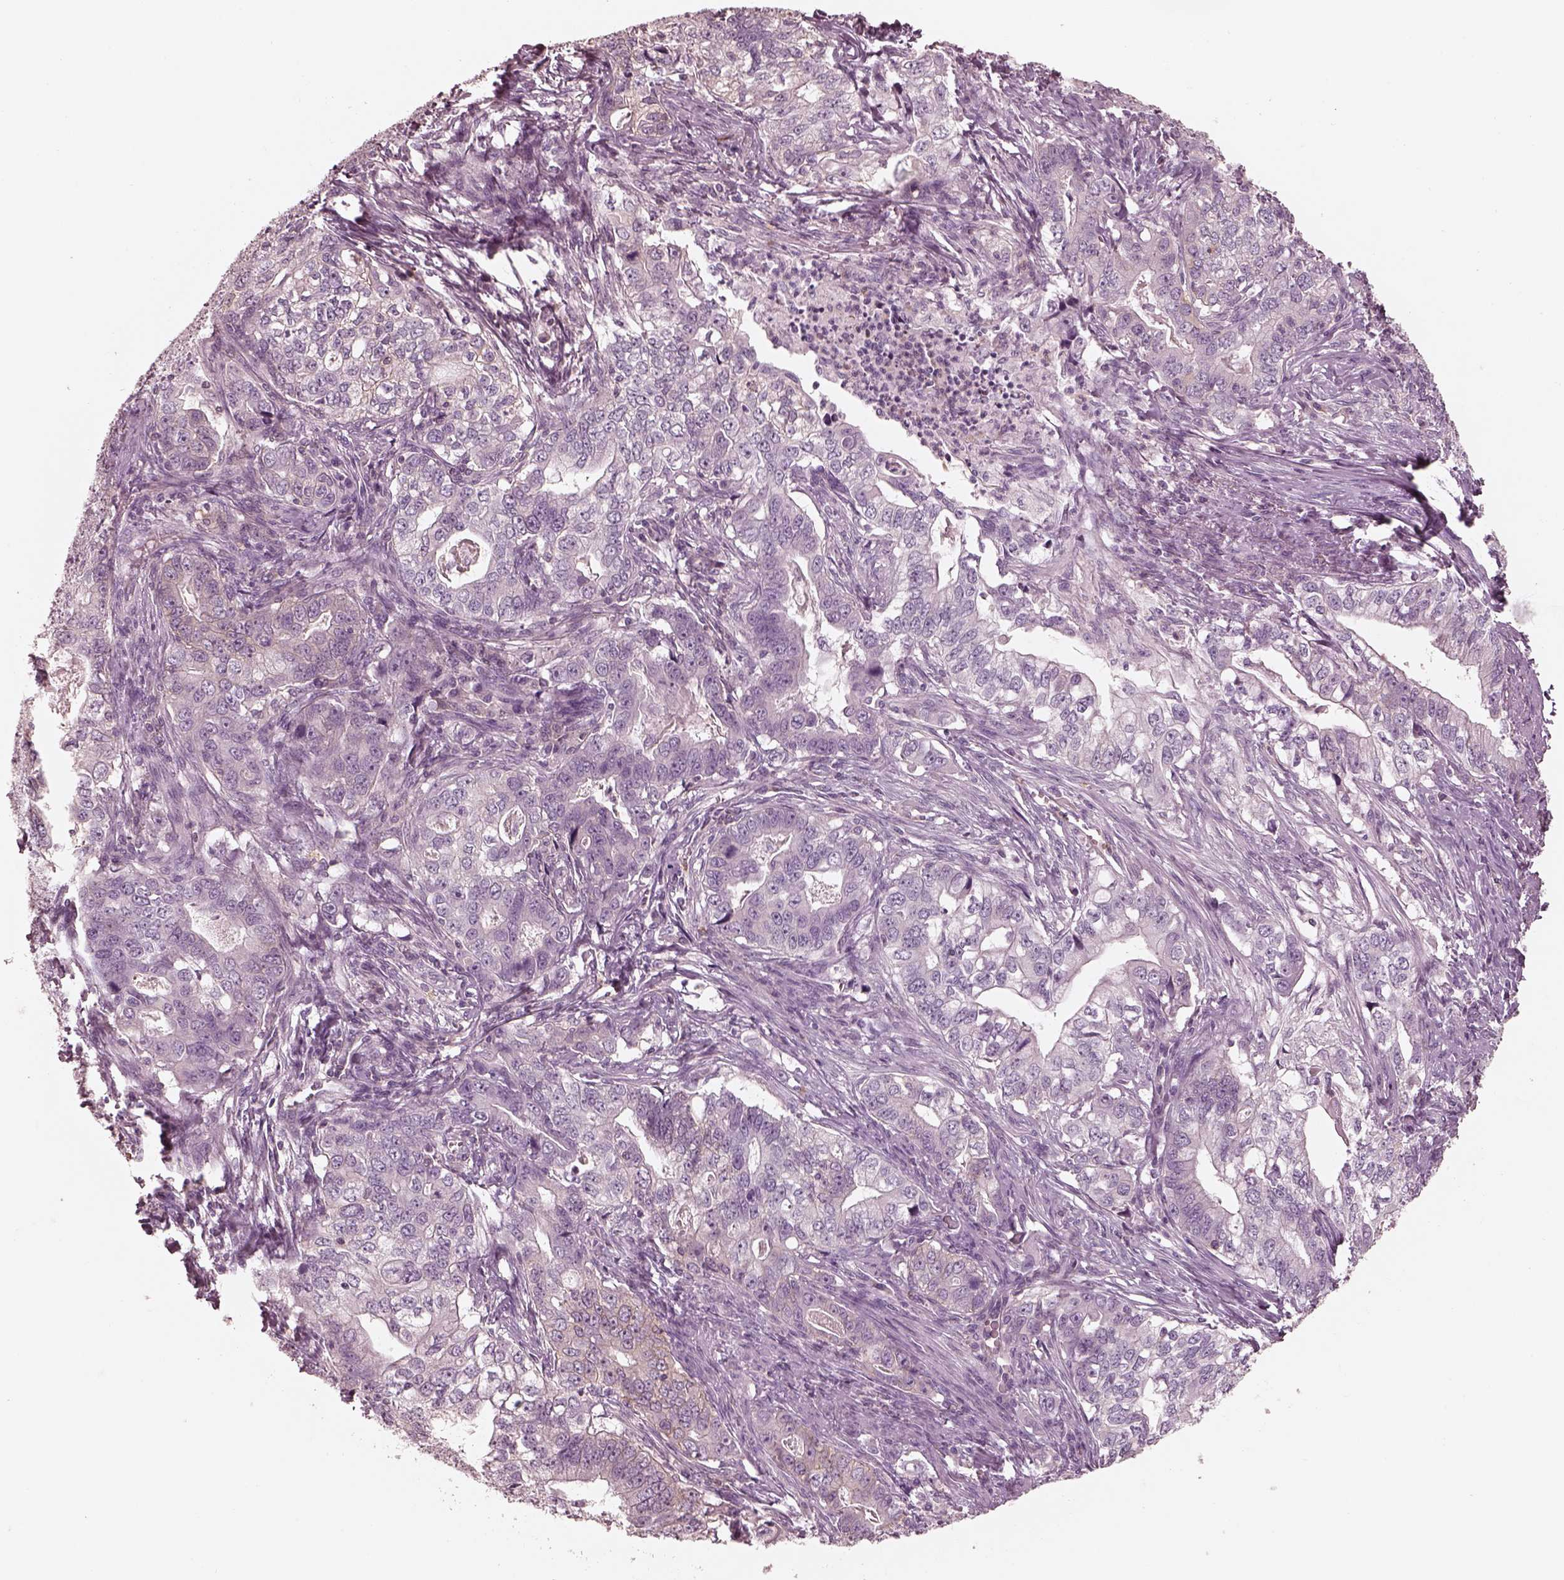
{"staining": {"intensity": "negative", "quantity": "none", "location": "none"}, "tissue": "stomach cancer", "cell_type": "Tumor cells", "image_type": "cancer", "snomed": [{"axis": "morphology", "description": "Adenocarcinoma, NOS"}, {"axis": "topography", "description": "Stomach, lower"}], "caption": "DAB (3,3'-diaminobenzidine) immunohistochemical staining of stomach cancer displays no significant positivity in tumor cells.", "gene": "GPRIN1", "patient": {"sex": "female", "age": 72}}